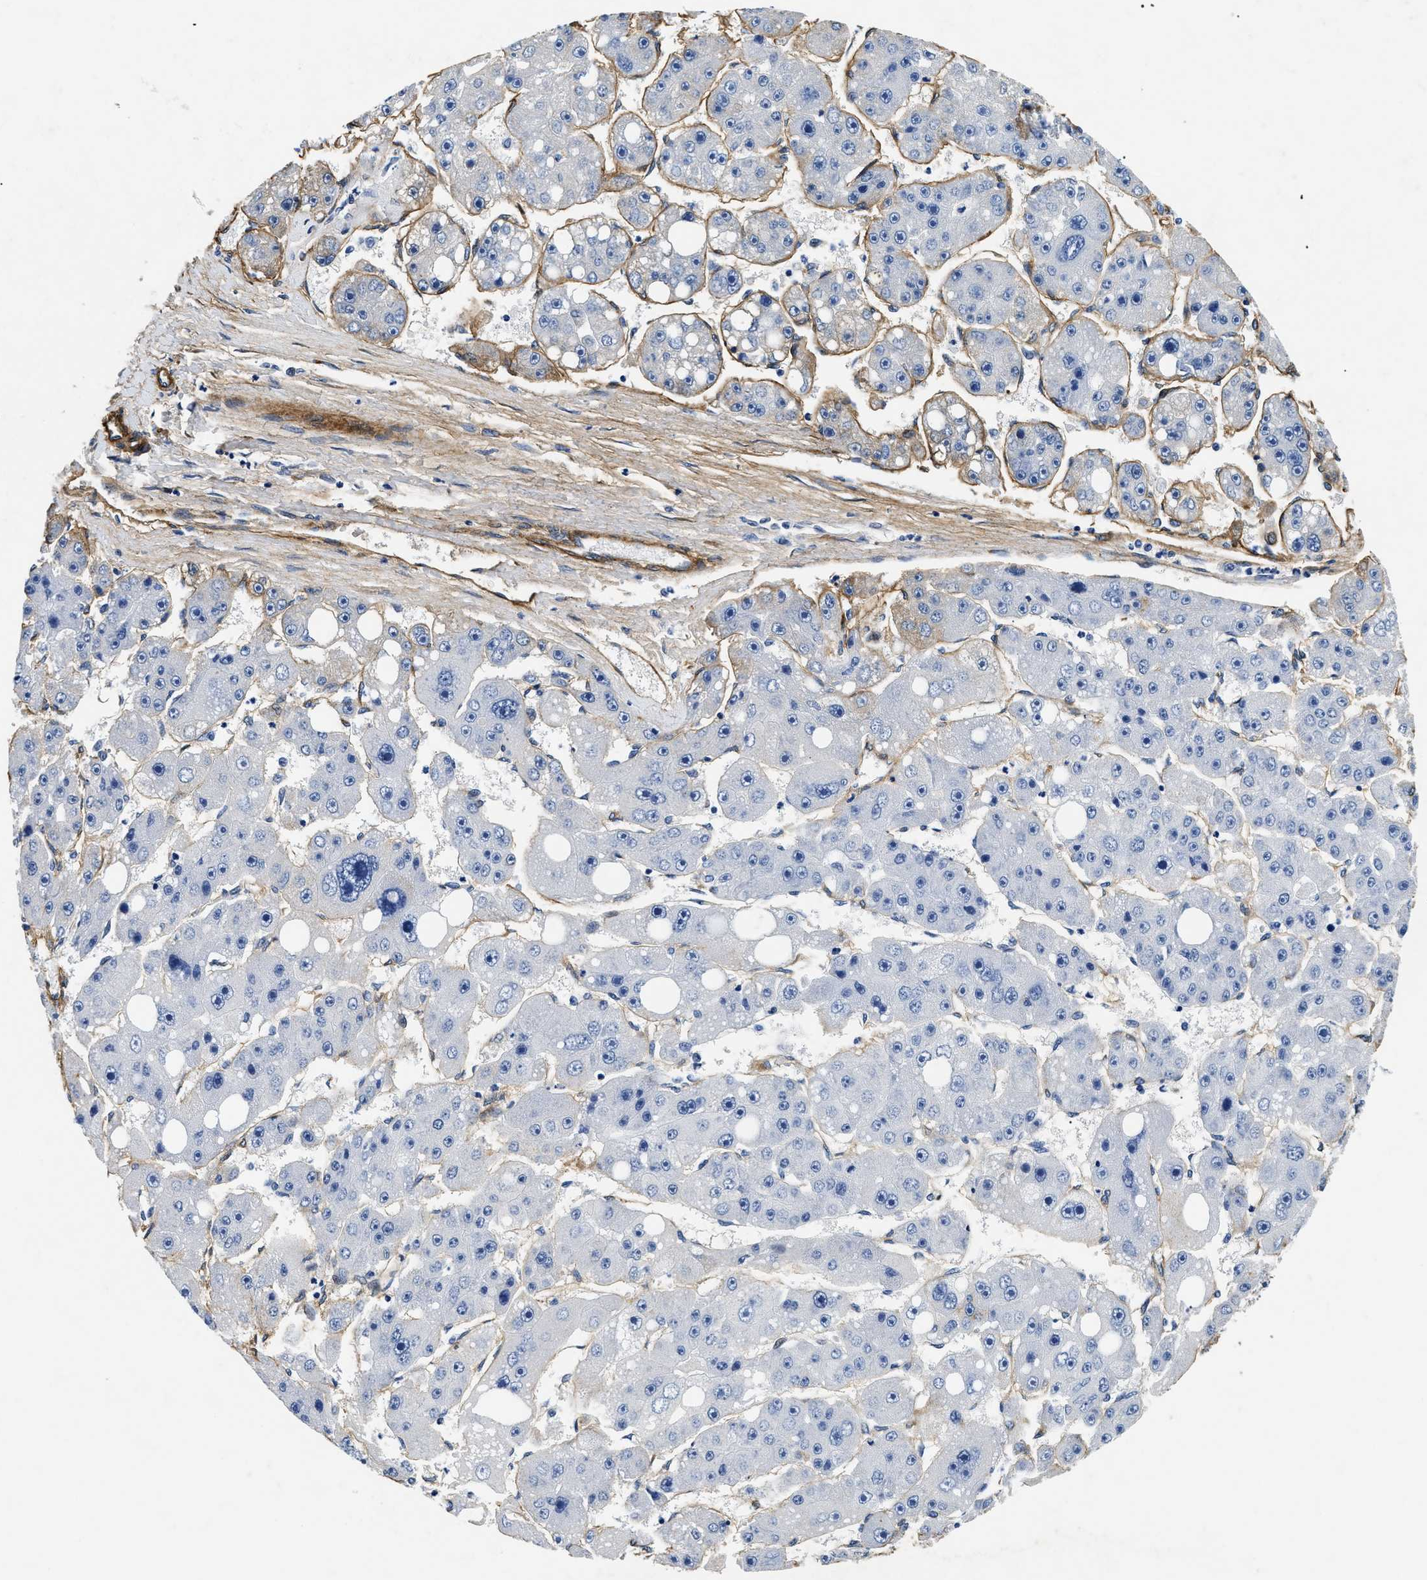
{"staining": {"intensity": "negative", "quantity": "none", "location": "none"}, "tissue": "liver cancer", "cell_type": "Tumor cells", "image_type": "cancer", "snomed": [{"axis": "morphology", "description": "Carcinoma, Hepatocellular, NOS"}, {"axis": "topography", "description": "Liver"}], "caption": "Immunohistochemistry of human hepatocellular carcinoma (liver) displays no staining in tumor cells. (DAB immunohistochemistry visualized using brightfield microscopy, high magnification).", "gene": "LAMA3", "patient": {"sex": "female", "age": 61}}